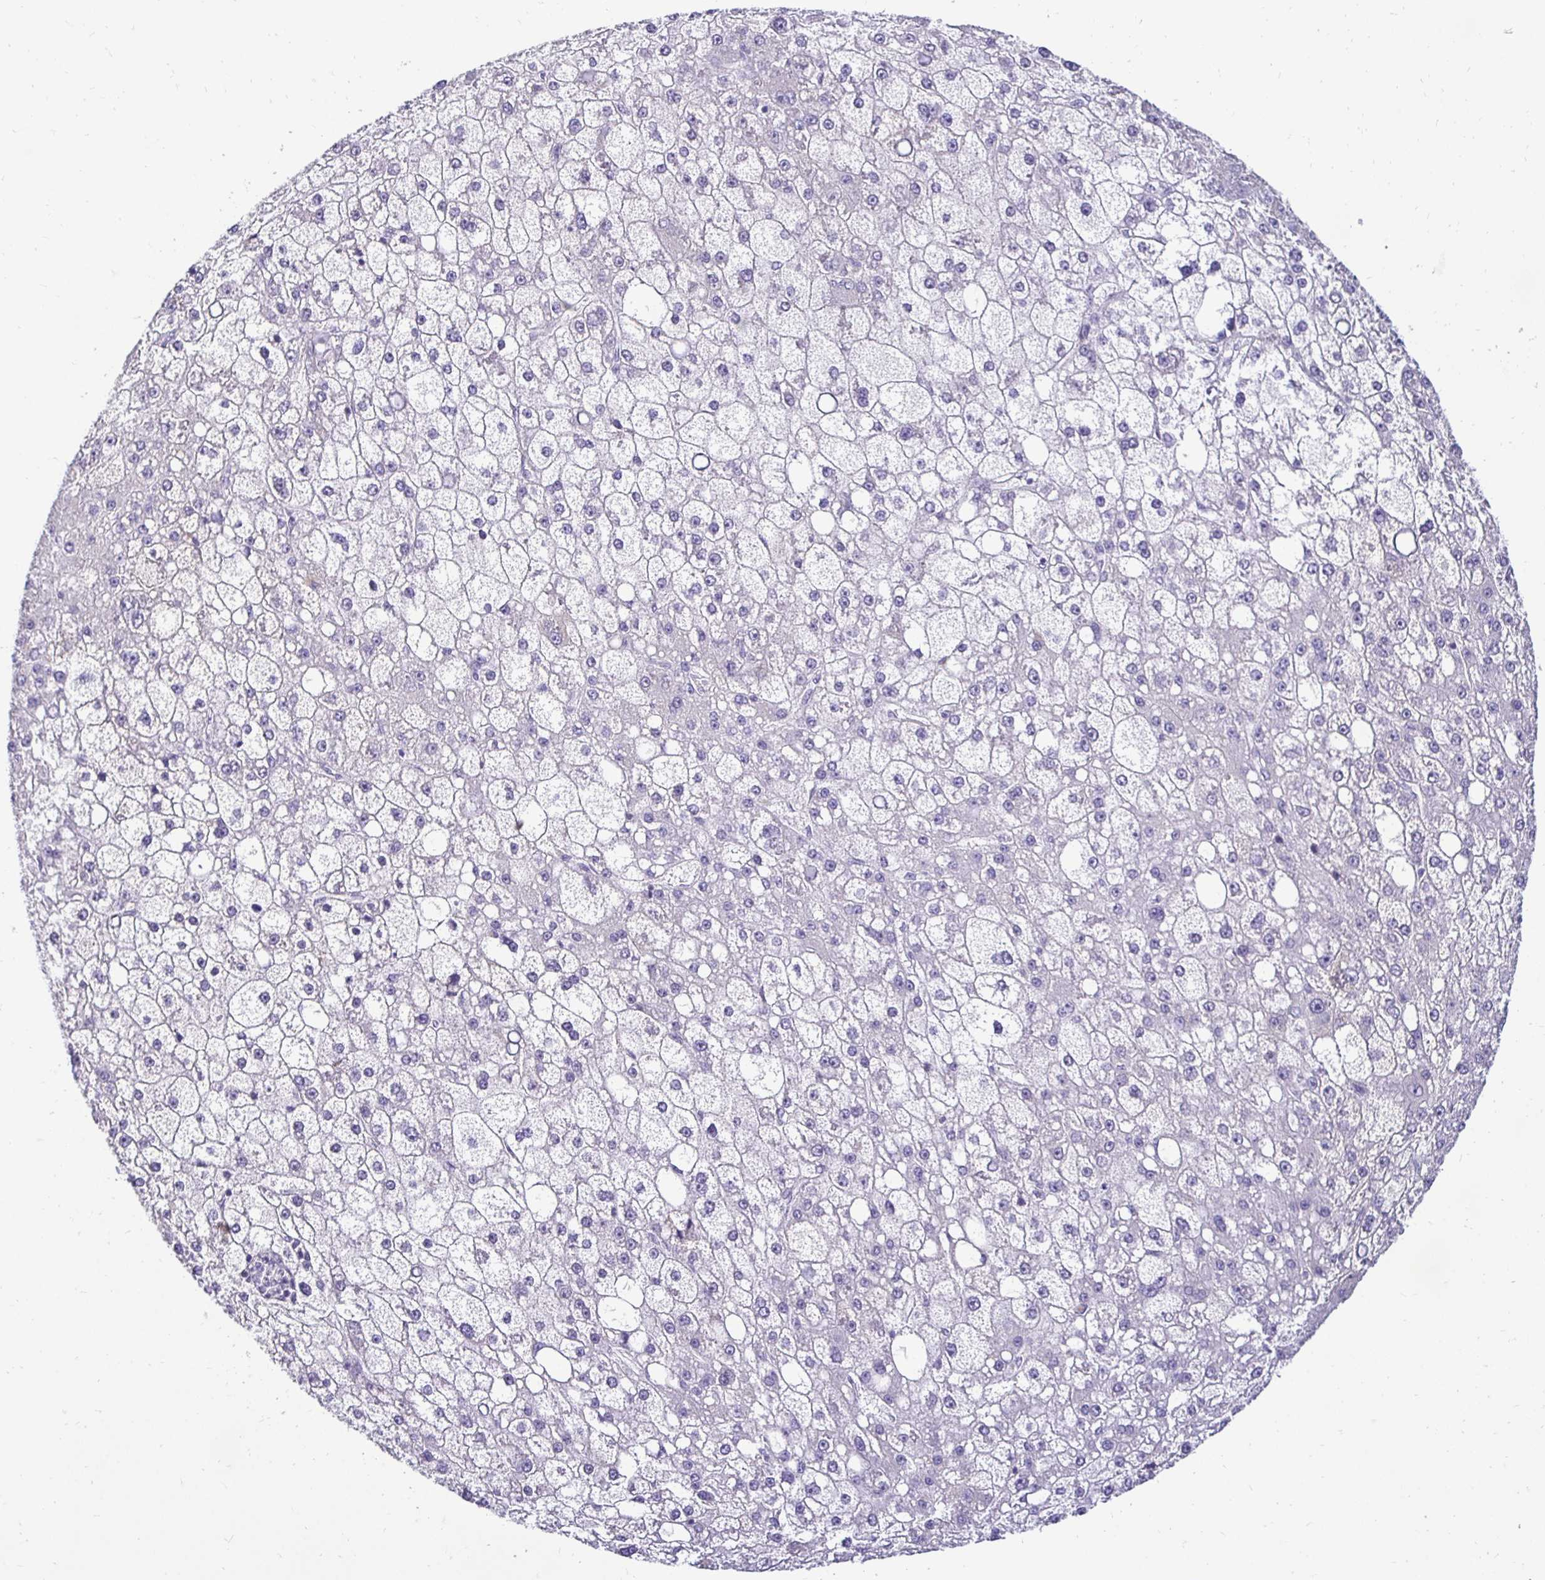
{"staining": {"intensity": "negative", "quantity": "none", "location": "none"}, "tissue": "liver cancer", "cell_type": "Tumor cells", "image_type": "cancer", "snomed": [{"axis": "morphology", "description": "Carcinoma, Hepatocellular, NOS"}, {"axis": "topography", "description": "Liver"}], "caption": "Immunohistochemistry micrograph of neoplastic tissue: human liver hepatocellular carcinoma stained with DAB reveals no significant protein staining in tumor cells.", "gene": "SLC9A1", "patient": {"sex": "male", "age": 67}}